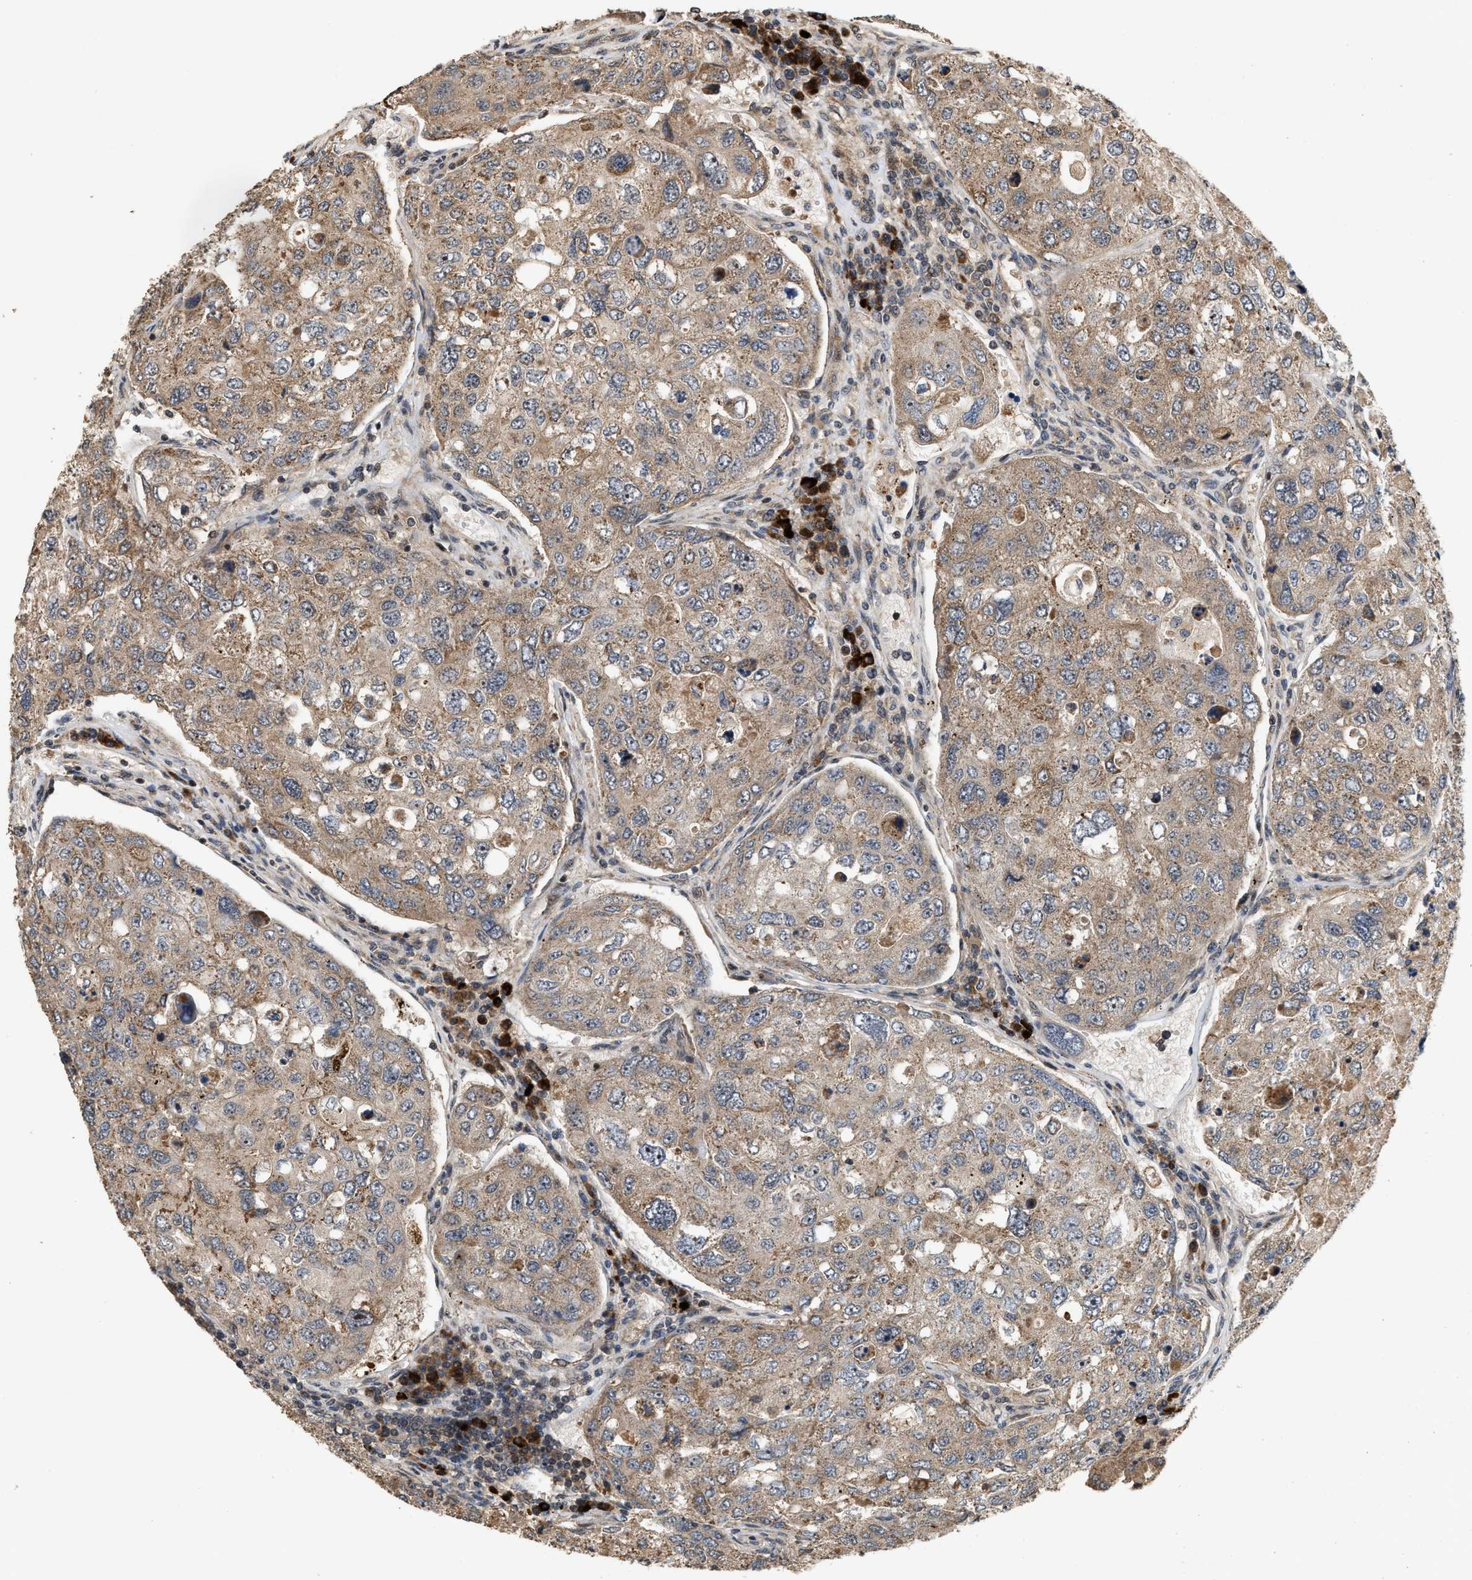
{"staining": {"intensity": "weak", "quantity": ">75%", "location": "cytoplasmic/membranous"}, "tissue": "urothelial cancer", "cell_type": "Tumor cells", "image_type": "cancer", "snomed": [{"axis": "morphology", "description": "Urothelial carcinoma, High grade"}, {"axis": "topography", "description": "Lymph node"}, {"axis": "topography", "description": "Urinary bladder"}], "caption": "Human urothelial cancer stained for a protein (brown) demonstrates weak cytoplasmic/membranous positive positivity in approximately >75% of tumor cells.", "gene": "ELP2", "patient": {"sex": "male", "age": 51}}